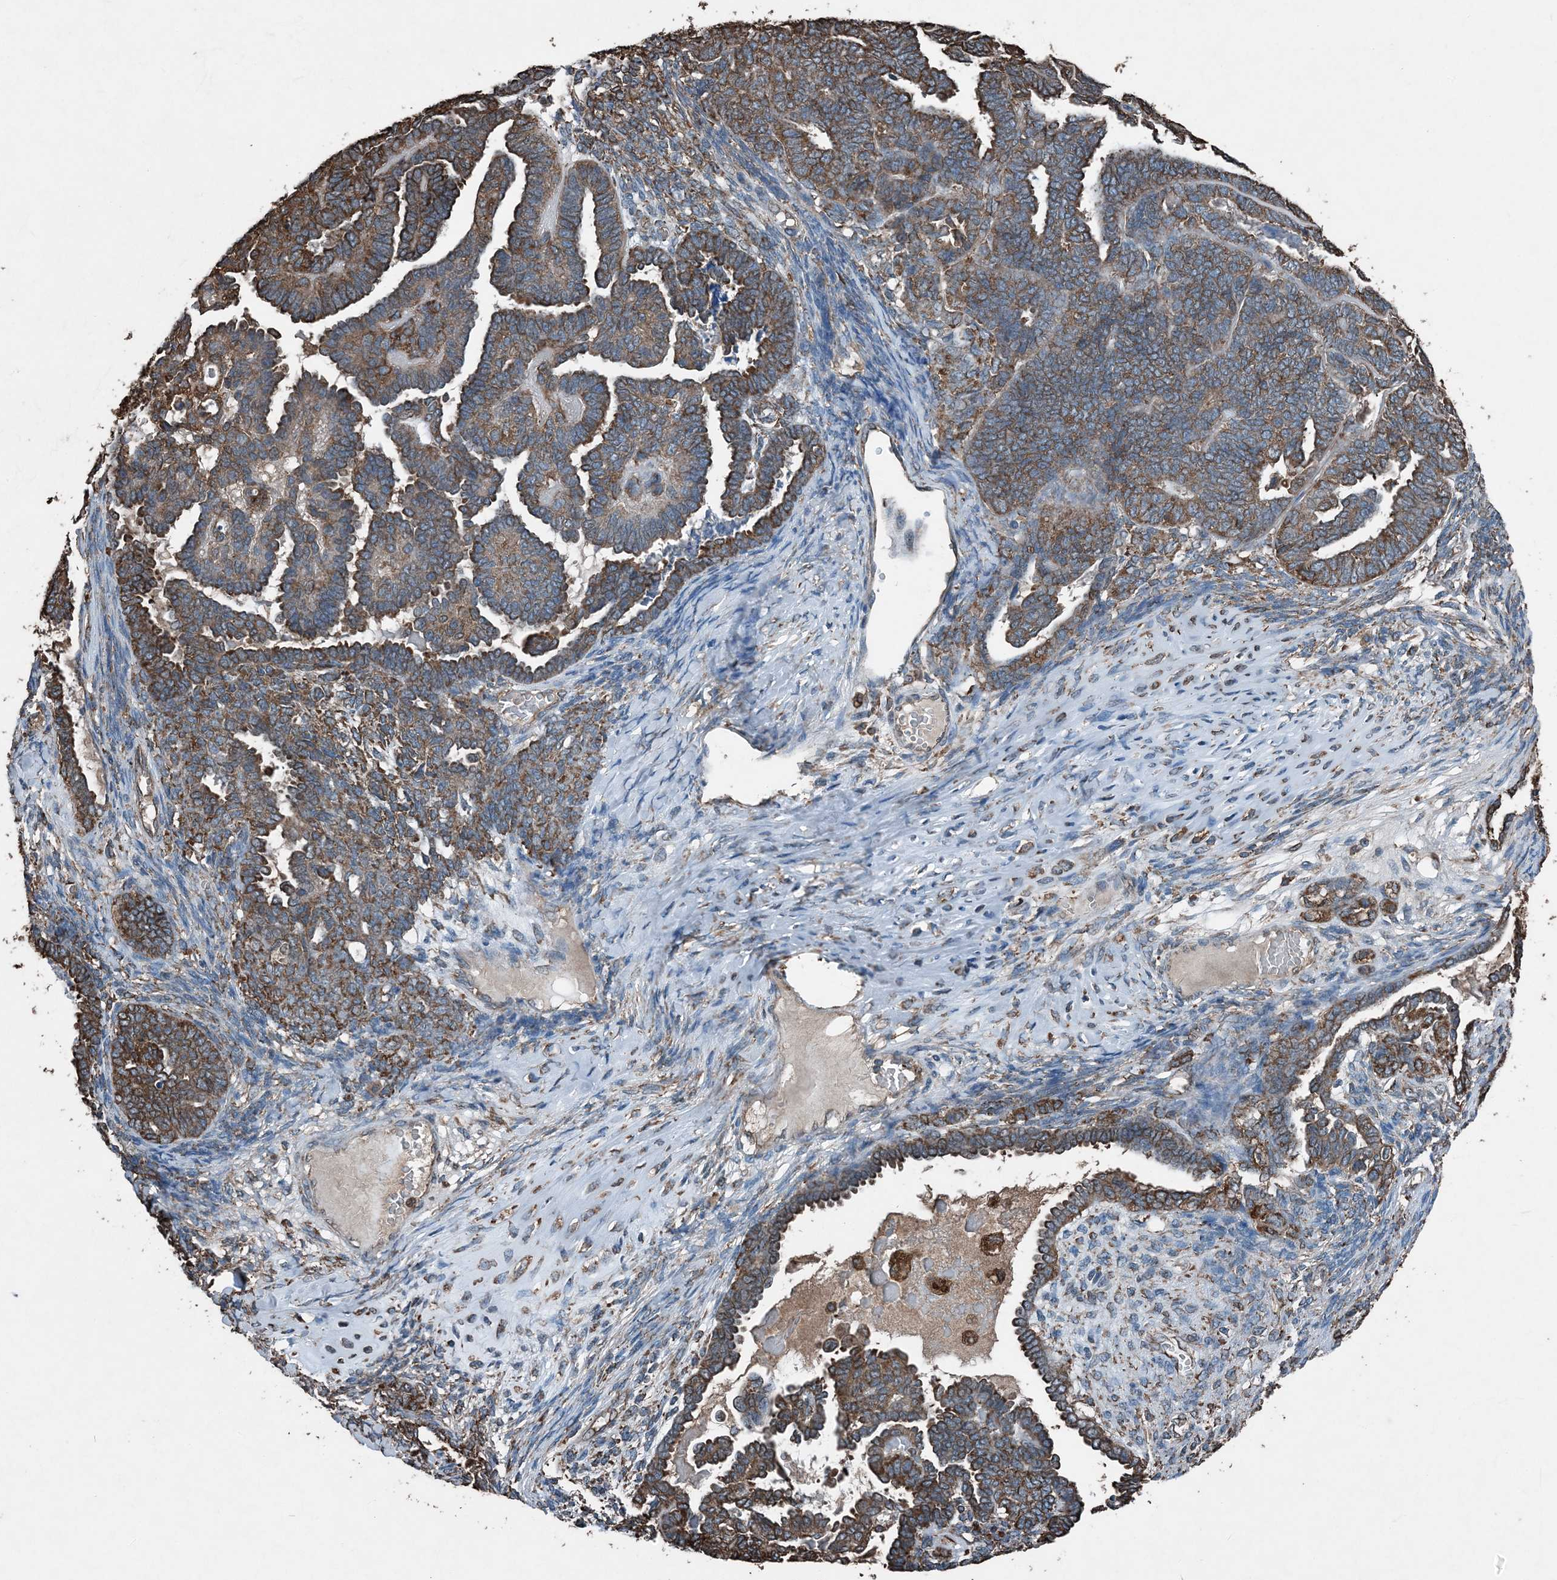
{"staining": {"intensity": "strong", "quantity": ">75%", "location": "cytoplasmic/membranous"}, "tissue": "endometrial cancer", "cell_type": "Tumor cells", "image_type": "cancer", "snomed": [{"axis": "morphology", "description": "Neoplasm, malignant, NOS"}, {"axis": "topography", "description": "Endometrium"}], "caption": "Immunohistochemistry image of human endometrial cancer (malignant neoplasm) stained for a protein (brown), which reveals high levels of strong cytoplasmic/membranous expression in about >75% of tumor cells.", "gene": "PDIA6", "patient": {"sex": "female", "age": 74}}